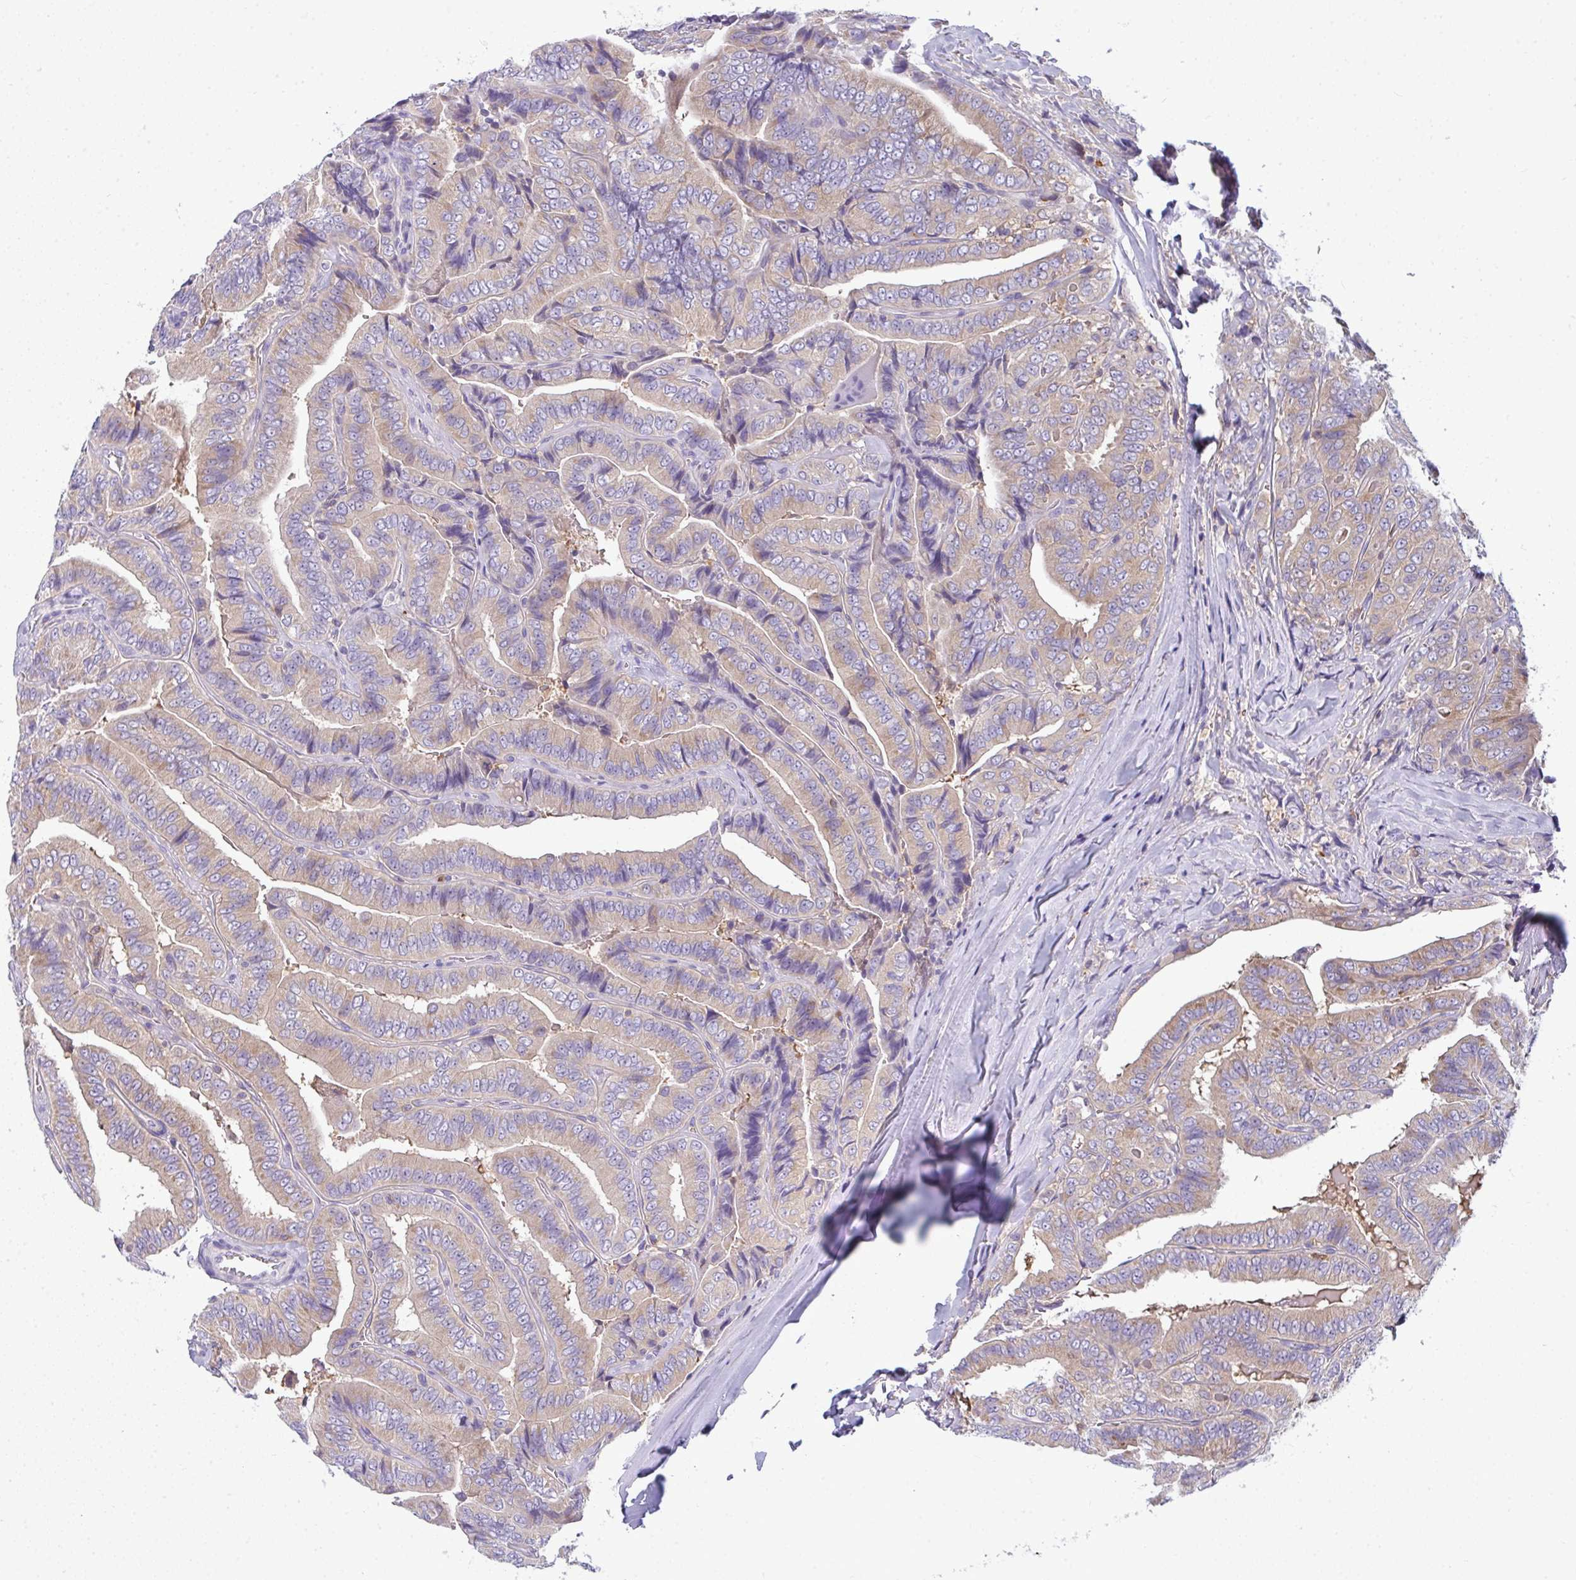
{"staining": {"intensity": "weak", "quantity": "25%-75%", "location": "cytoplasmic/membranous"}, "tissue": "thyroid cancer", "cell_type": "Tumor cells", "image_type": "cancer", "snomed": [{"axis": "morphology", "description": "Papillary adenocarcinoma, NOS"}, {"axis": "topography", "description": "Thyroid gland"}], "caption": "Protein staining of thyroid cancer tissue shows weak cytoplasmic/membranous positivity in about 25%-75% of tumor cells.", "gene": "SLC30A6", "patient": {"sex": "male", "age": 61}}